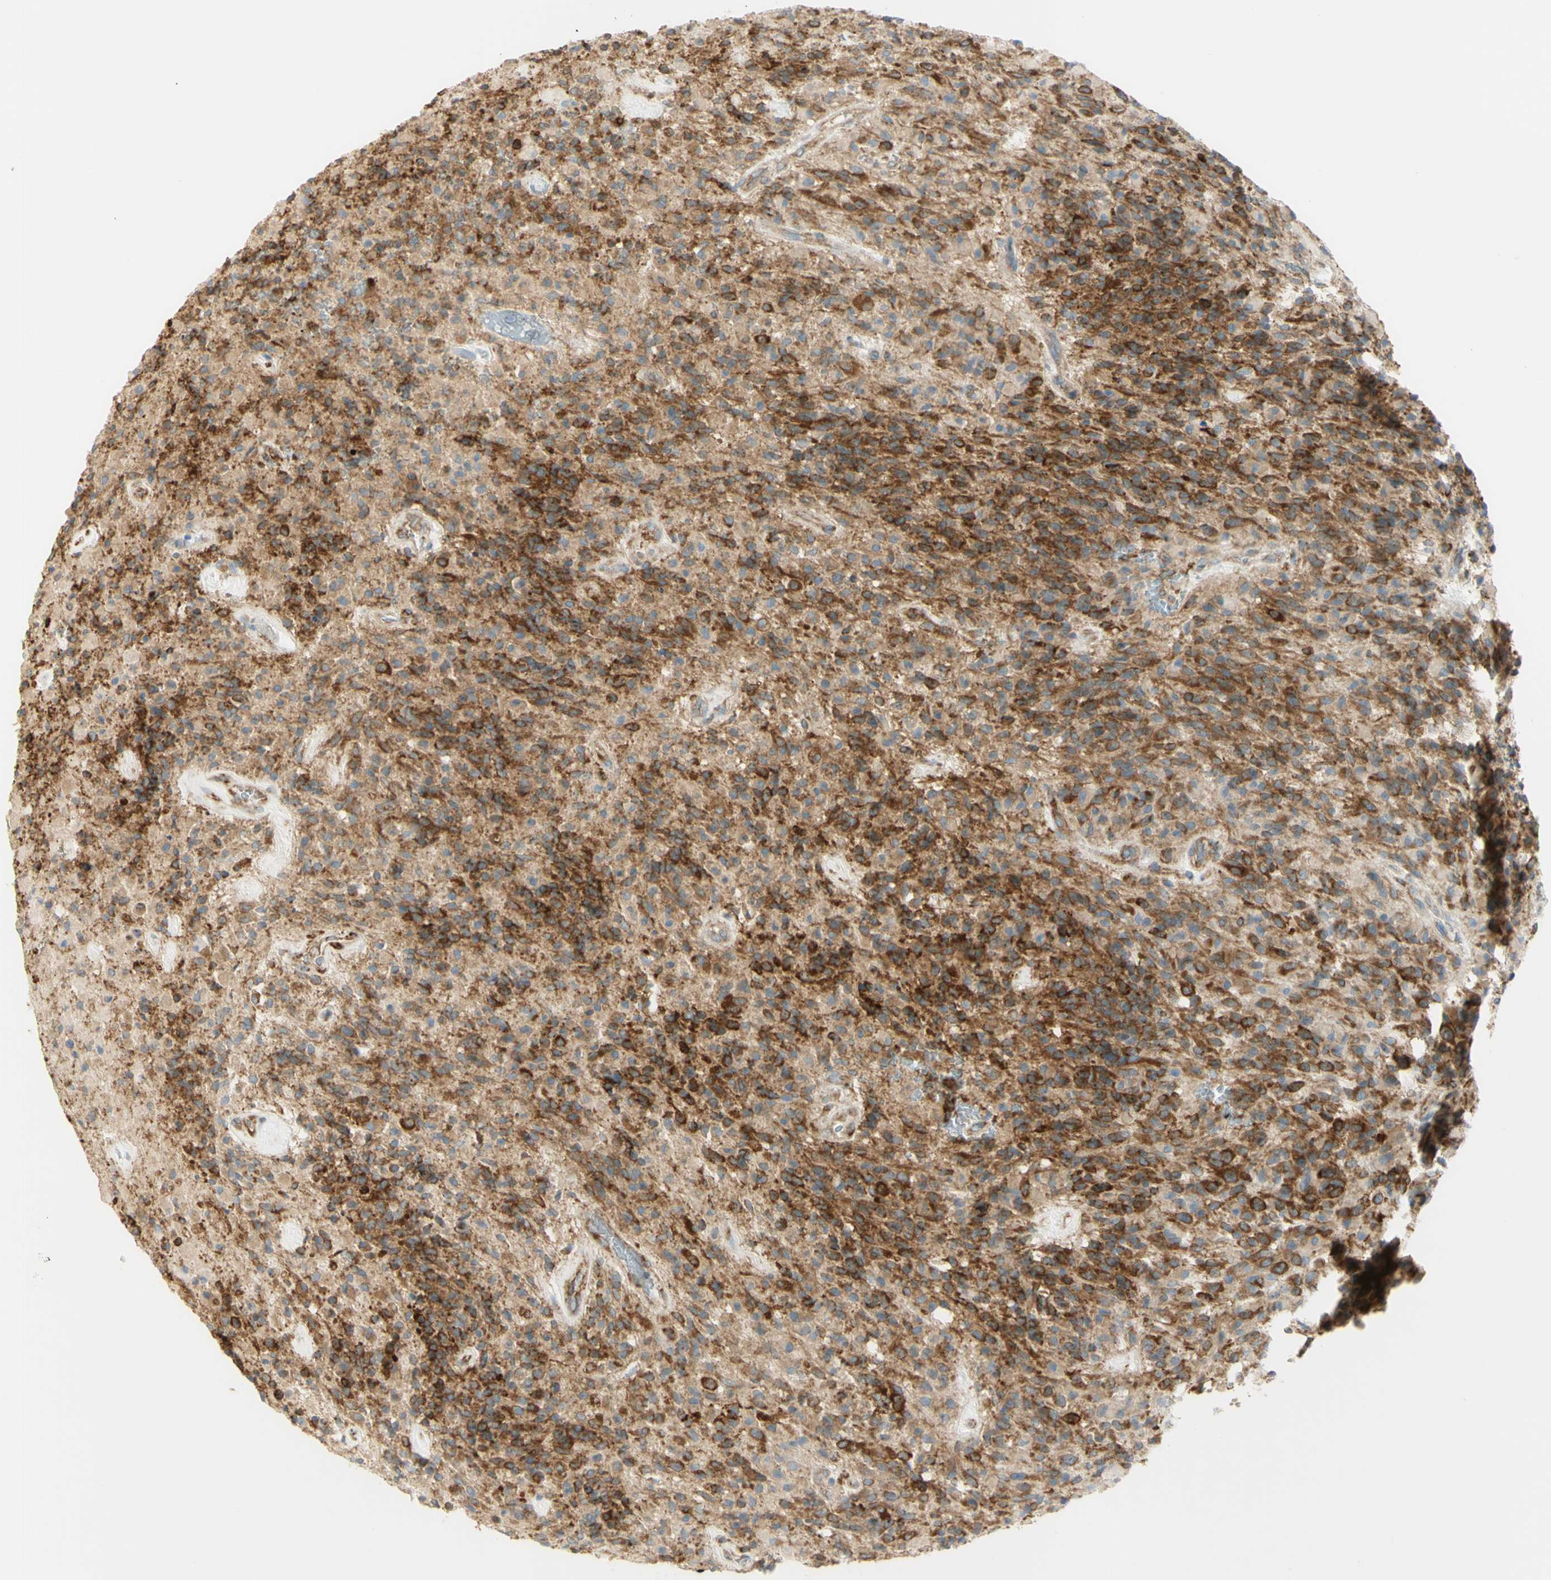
{"staining": {"intensity": "strong", "quantity": ">75%", "location": "cytoplasmic/membranous"}, "tissue": "glioma", "cell_type": "Tumor cells", "image_type": "cancer", "snomed": [{"axis": "morphology", "description": "Glioma, malignant, High grade"}, {"axis": "topography", "description": "Brain"}], "caption": "Protein staining of glioma tissue shows strong cytoplasmic/membranous staining in about >75% of tumor cells. The staining was performed using DAB to visualize the protein expression in brown, while the nuclei were stained in blue with hematoxylin (Magnification: 20x).", "gene": "MANF", "patient": {"sex": "male", "age": 71}}